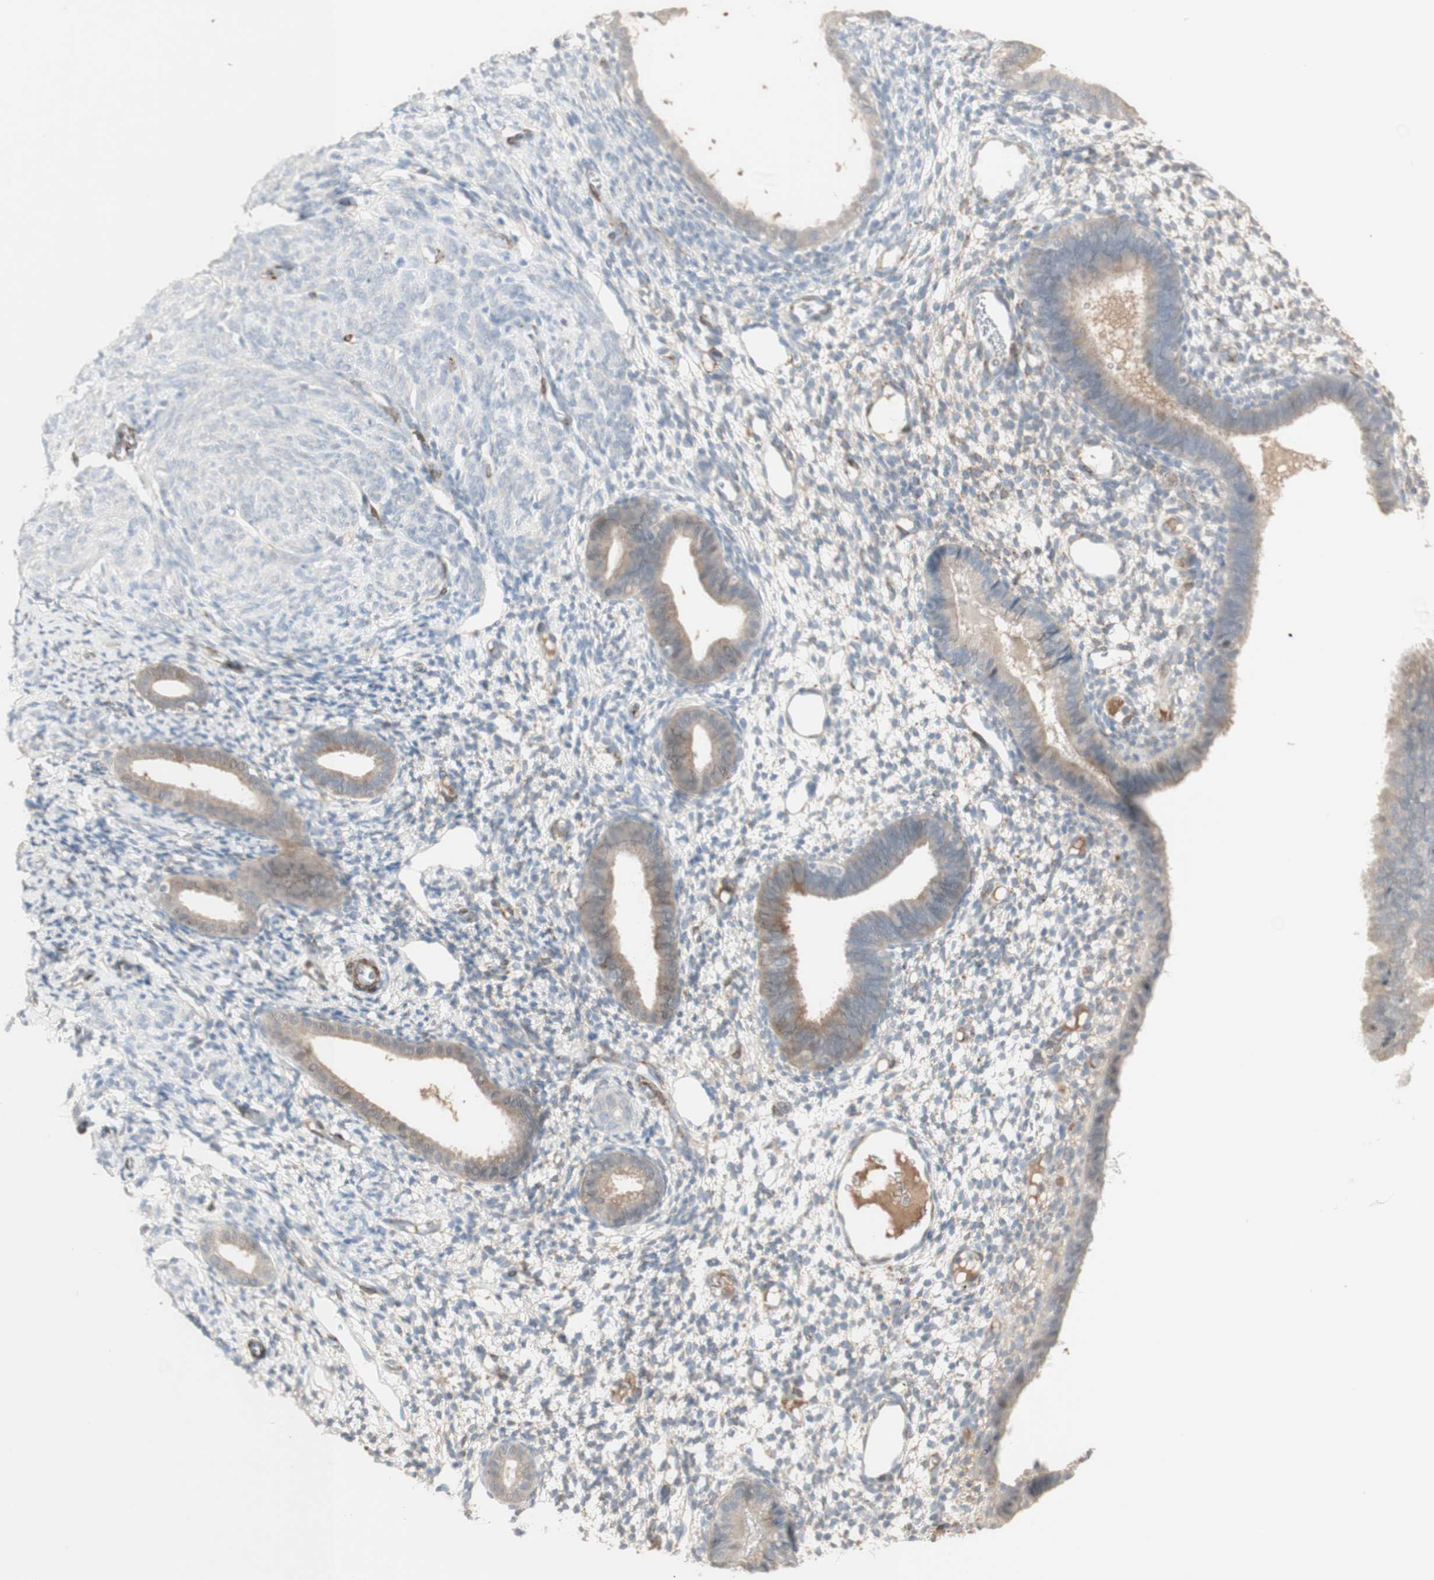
{"staining": {"intensity": "negative", "quantity": "none", "location": "none"}, "tissue": "endometrium", "cell_type": "Cells in endometrial stroma", "image_type": "normal", "snomed": [{"axis": "morphology", "description": "Normal tissue, NOS"}, {"axis": "topography", "description": "Endometrium"}], "caption": "DAB (3,3'-diaminobenzidine) immunohistochemical staining of benign human endometrium displays no significant positivity in cells in endometrial stroma. The staining was performed using DAB (3,3'-diaminobenzidine) to visualize the protein expression in brown, while the nuclei were stained in blue with hematoxylin (Magnification: 20x).", "gene": "MUC3A", "patient": {"sex": "female", "age": 61}}